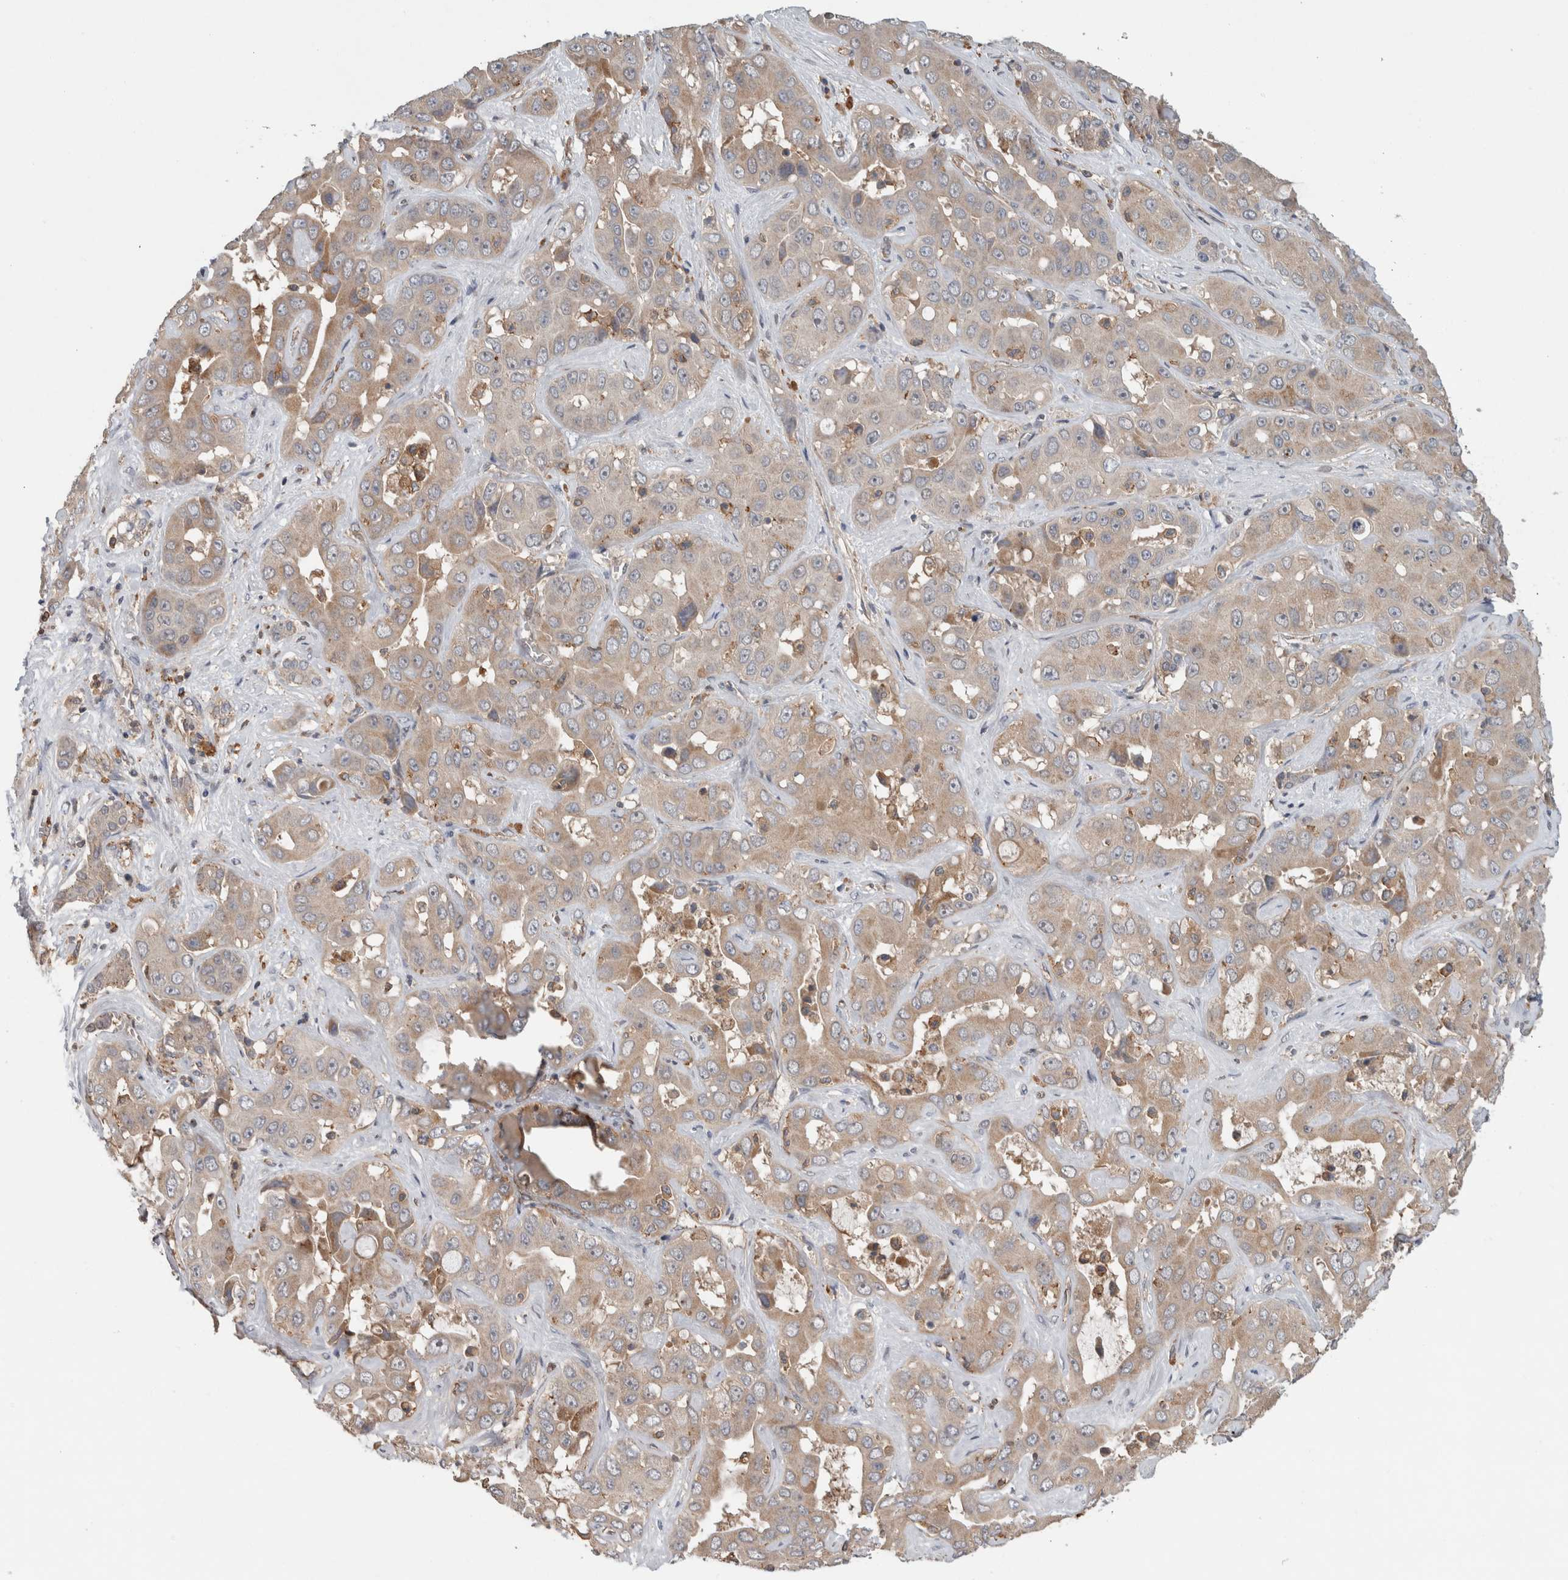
{"staining": {"intensity": "weak", "quantity": ">75%", "location": "cytoplasmic/membranous"}, "tissue": "liver cancer", "cell_type": "Tumor cells", "image_type": "cancer", "snomed": [{"axis": "morphology", "description": "Cholangiocarcinoma"}, {"axis": "topography", "description": "Liver"}], "caption": "A brown stain highlights weak cytoplasmic/membranous staining of a protein in human cholangiocarcinoma (liver) tumor cells.", "gene": "TARBP1", "patient": {"sex": "female", "age": 52}}